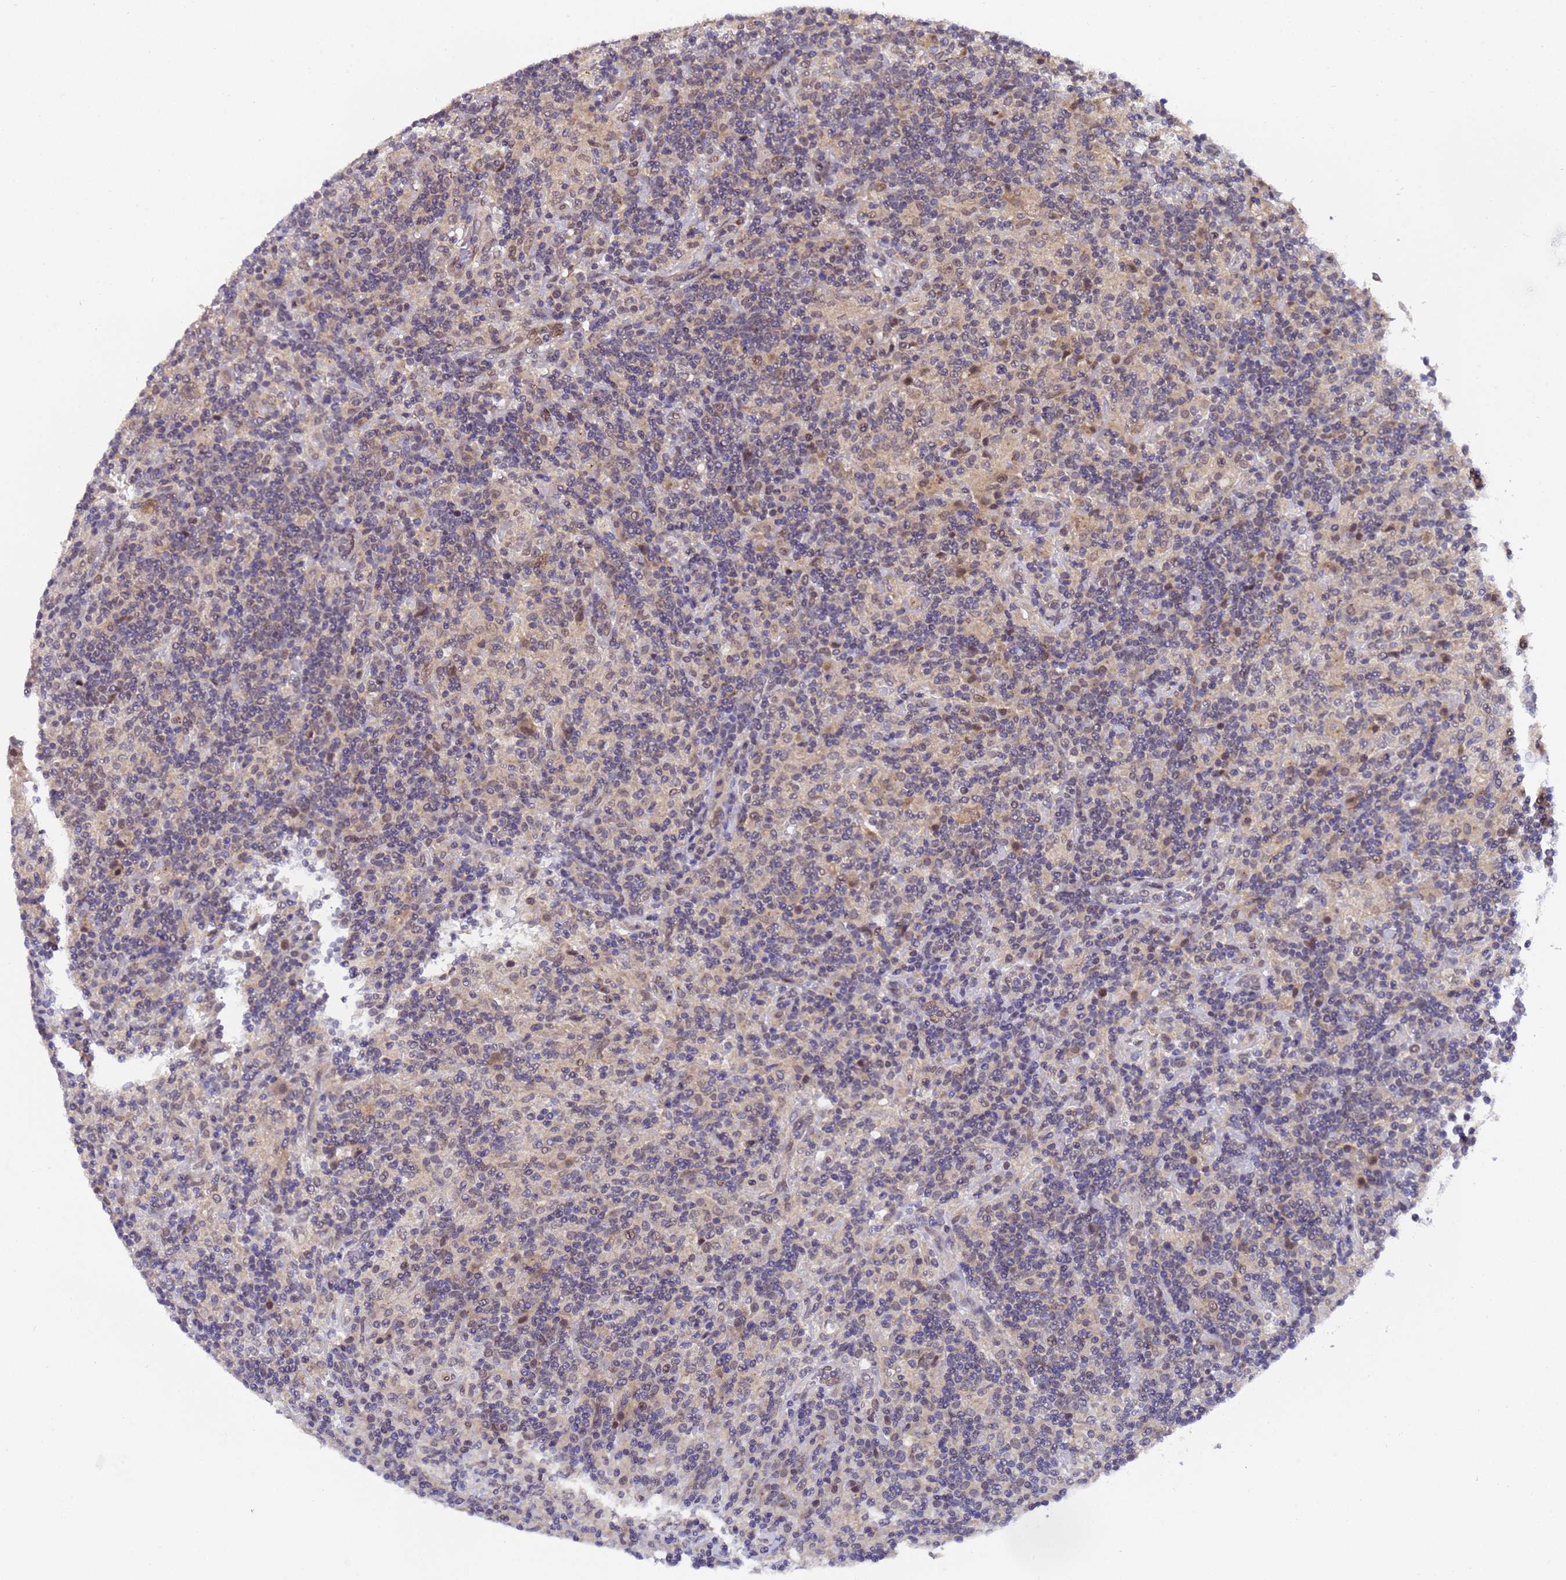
{"staining": {"intensity": "weak", "quantity": ">75%", "location": "cytoplasmic/membranous,nuclear"}, "tissue": "lymphoma", "cell_type": "Tumor cells", "image_type": "cancer", "snomed": [{"axis": "morphology", "description": "Hodgkin's disease, NOS"}, {"axis": "topography", "description": "Lymph node"}], "caption": "About >75% of tumor cells in human lymphoma exhibit weak cytoplasmic/membranous and nuclear protein staining as visualized by brown immunohistochemical staining.", "gene": "ANAPC13", "patient": {"sex": "male", "age": 70}}